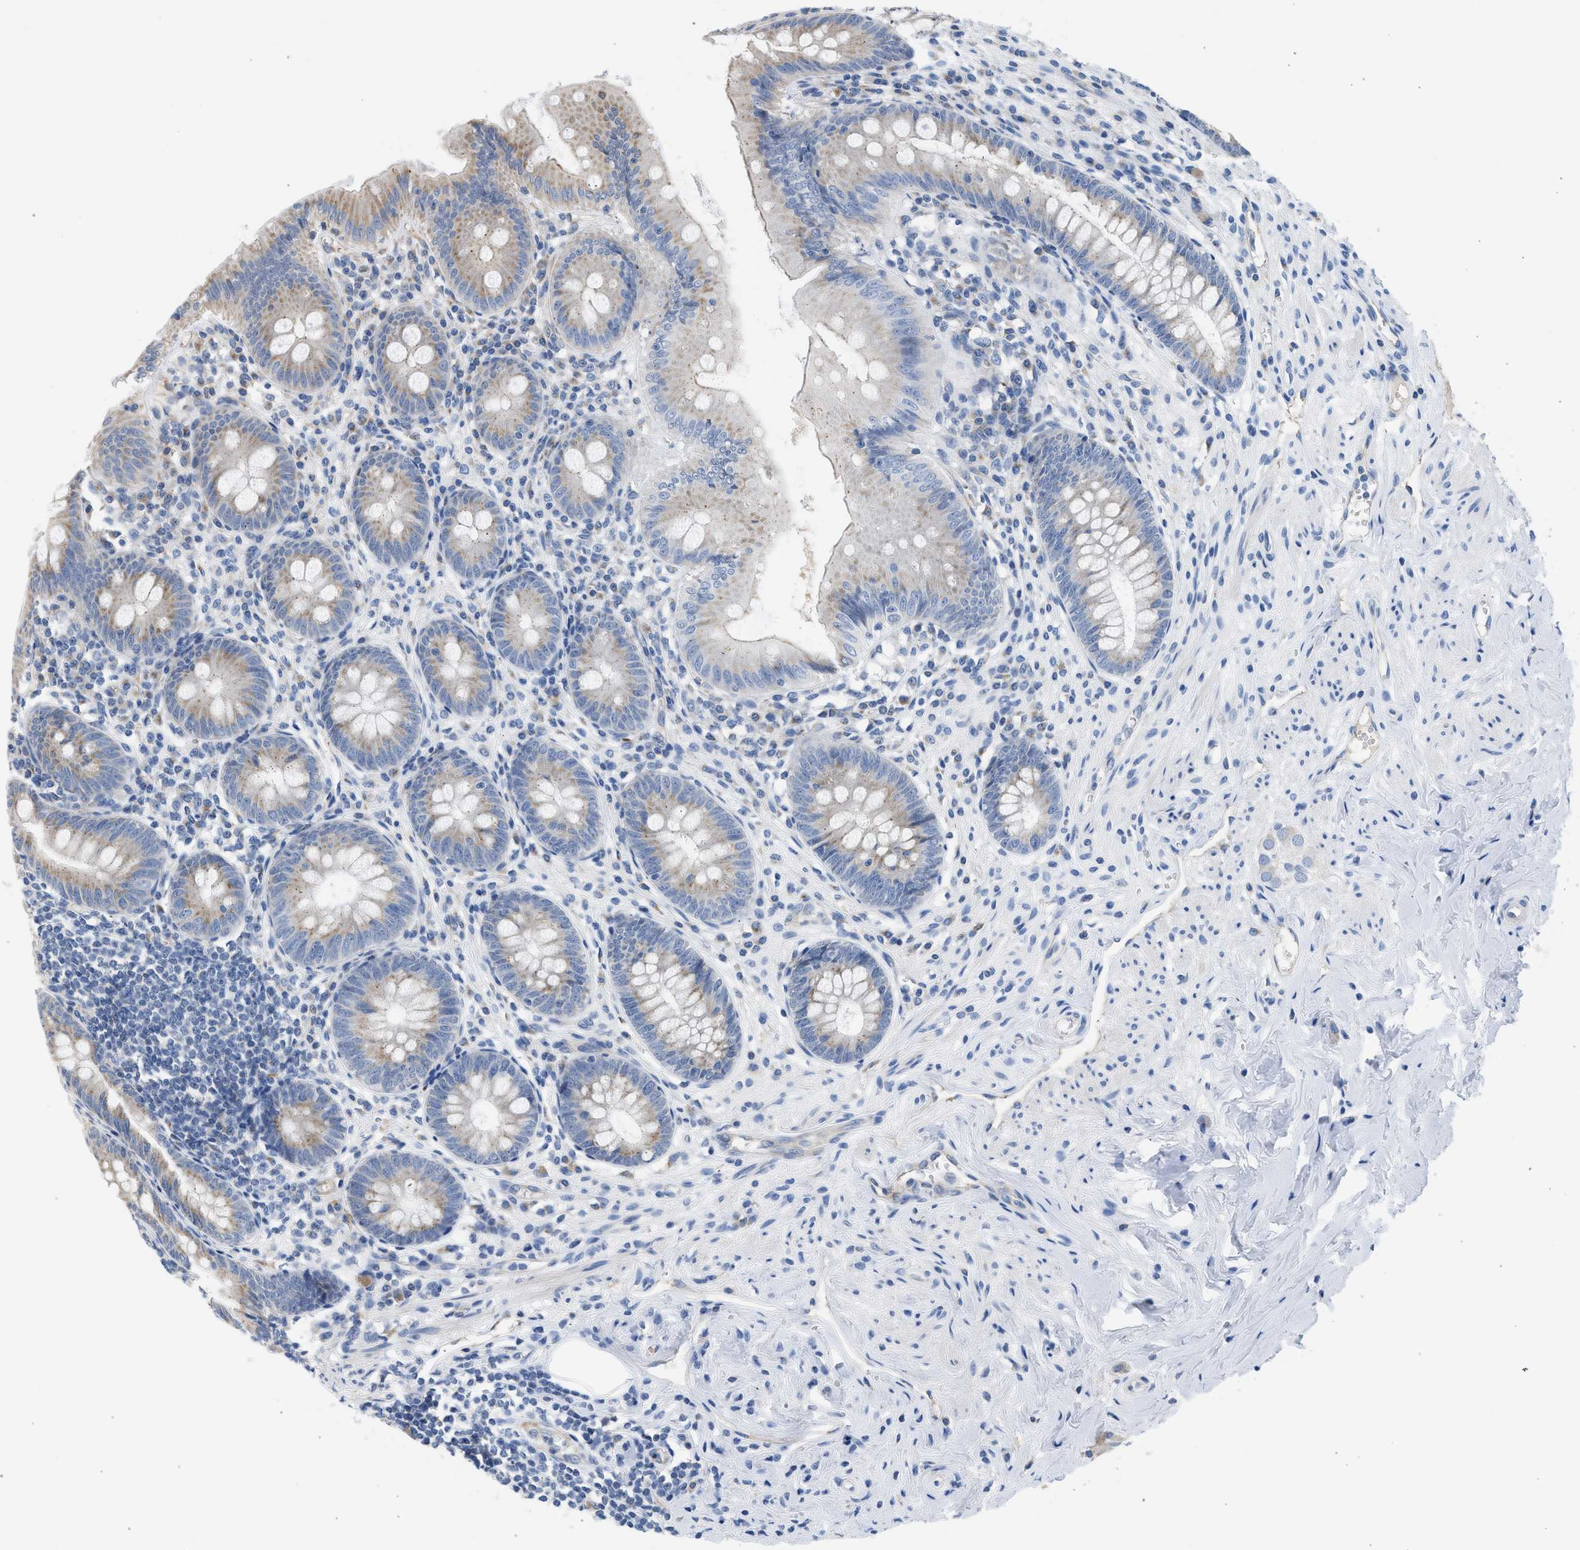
{"staining": {"intensity": "weak", "quantity": "25%-75%", "location": "cytoplasmic/membranous"}, "tissue": "appendix", "cell_type": "Glandular cells", "image_type": "normal", "snomed": [{"axis": "morphology", "description": "Normal tissue, NOS"}, {"axis": "topography", "description": "Appendix"}], "caption": "Glandular cells demonstrate low levels of weak cytoplasmic/membranous staining in approximately 25%-75% of cells in normal human appendix.", "gene": "PIM1", "patient": {"sex": "male", "age": 56}}